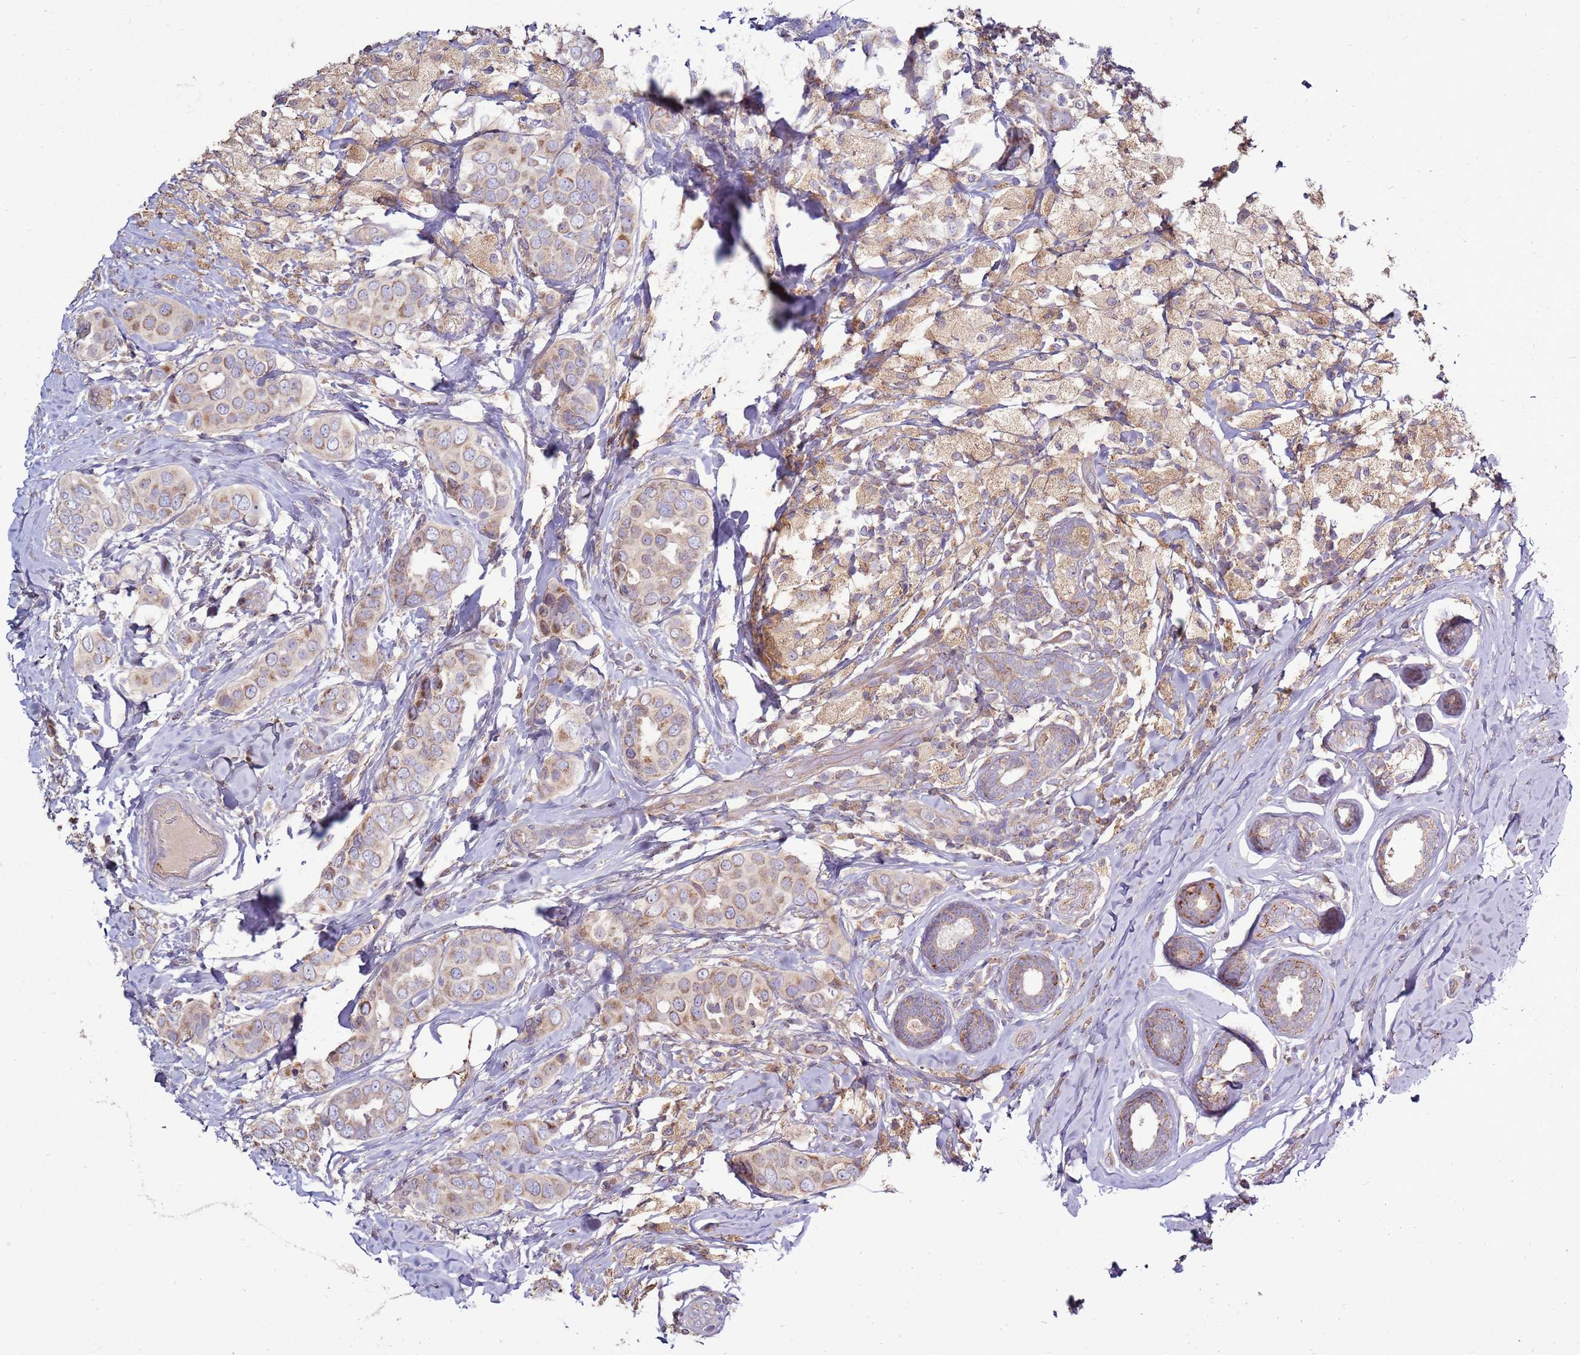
{"staining": {"intensity": "moderate", "quantity": "25%-75%", "location": "cytoplasmic/membranous"}, "tissue": "breast cancer", "cell_type": "Tumor cells", "image_type": "cancer", "snomed": [{"axis": "morphology", "description": "Lobular carcinoma"}, {"axis": "topography", "description": "Breast"}], "caption": "Immunohistochemical staining of breast lobular carcinoma demonstrates medium levels of moderate cytoplasmic/membranous staining in approximately 25%-75% of tumor cells.", "gene": "TRAPPC4", "patient": {"sex": "female", "age": 51}}